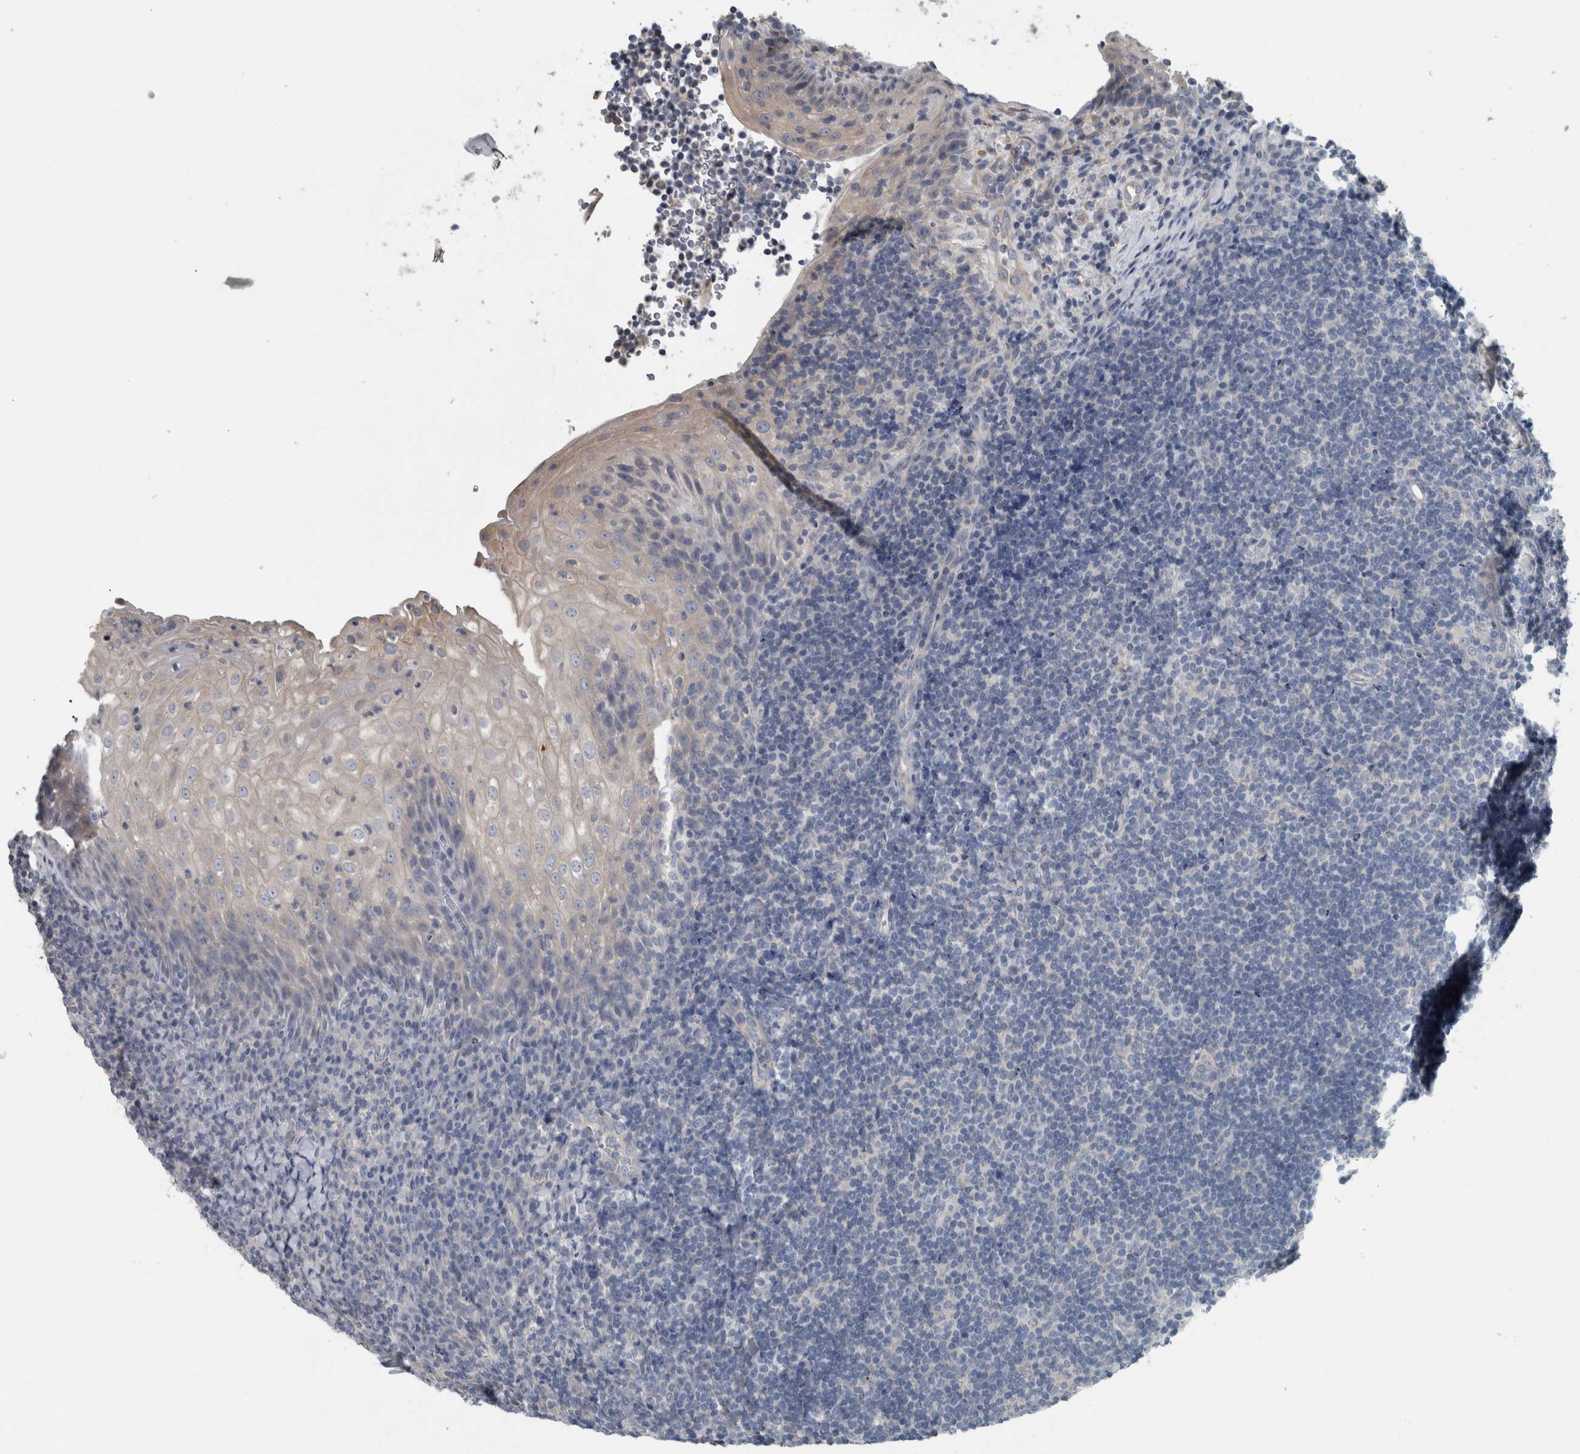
{"staining": {"intensity": "negative", "quantity": "none", "location": "none"}, "tissue": "tonsil", "cell_type": "Germinal center cells", "image_type": "normal", "snomed": [{"axis": "morphology", "description": "Normal tissue, NOS"}, {"axis": "topography", "description": "Tonsil"}], "caption": "IHC histopathology image of normal tonsil: tonsil stained with DAB reveals no significant protein positivity in germinal center cells. (DAB (3,3'-diaminobenzidine) IHC with hematoxylin counter stain).", "gene": "SH3GL2", "patient": {"sex": "male", "age": 37}}